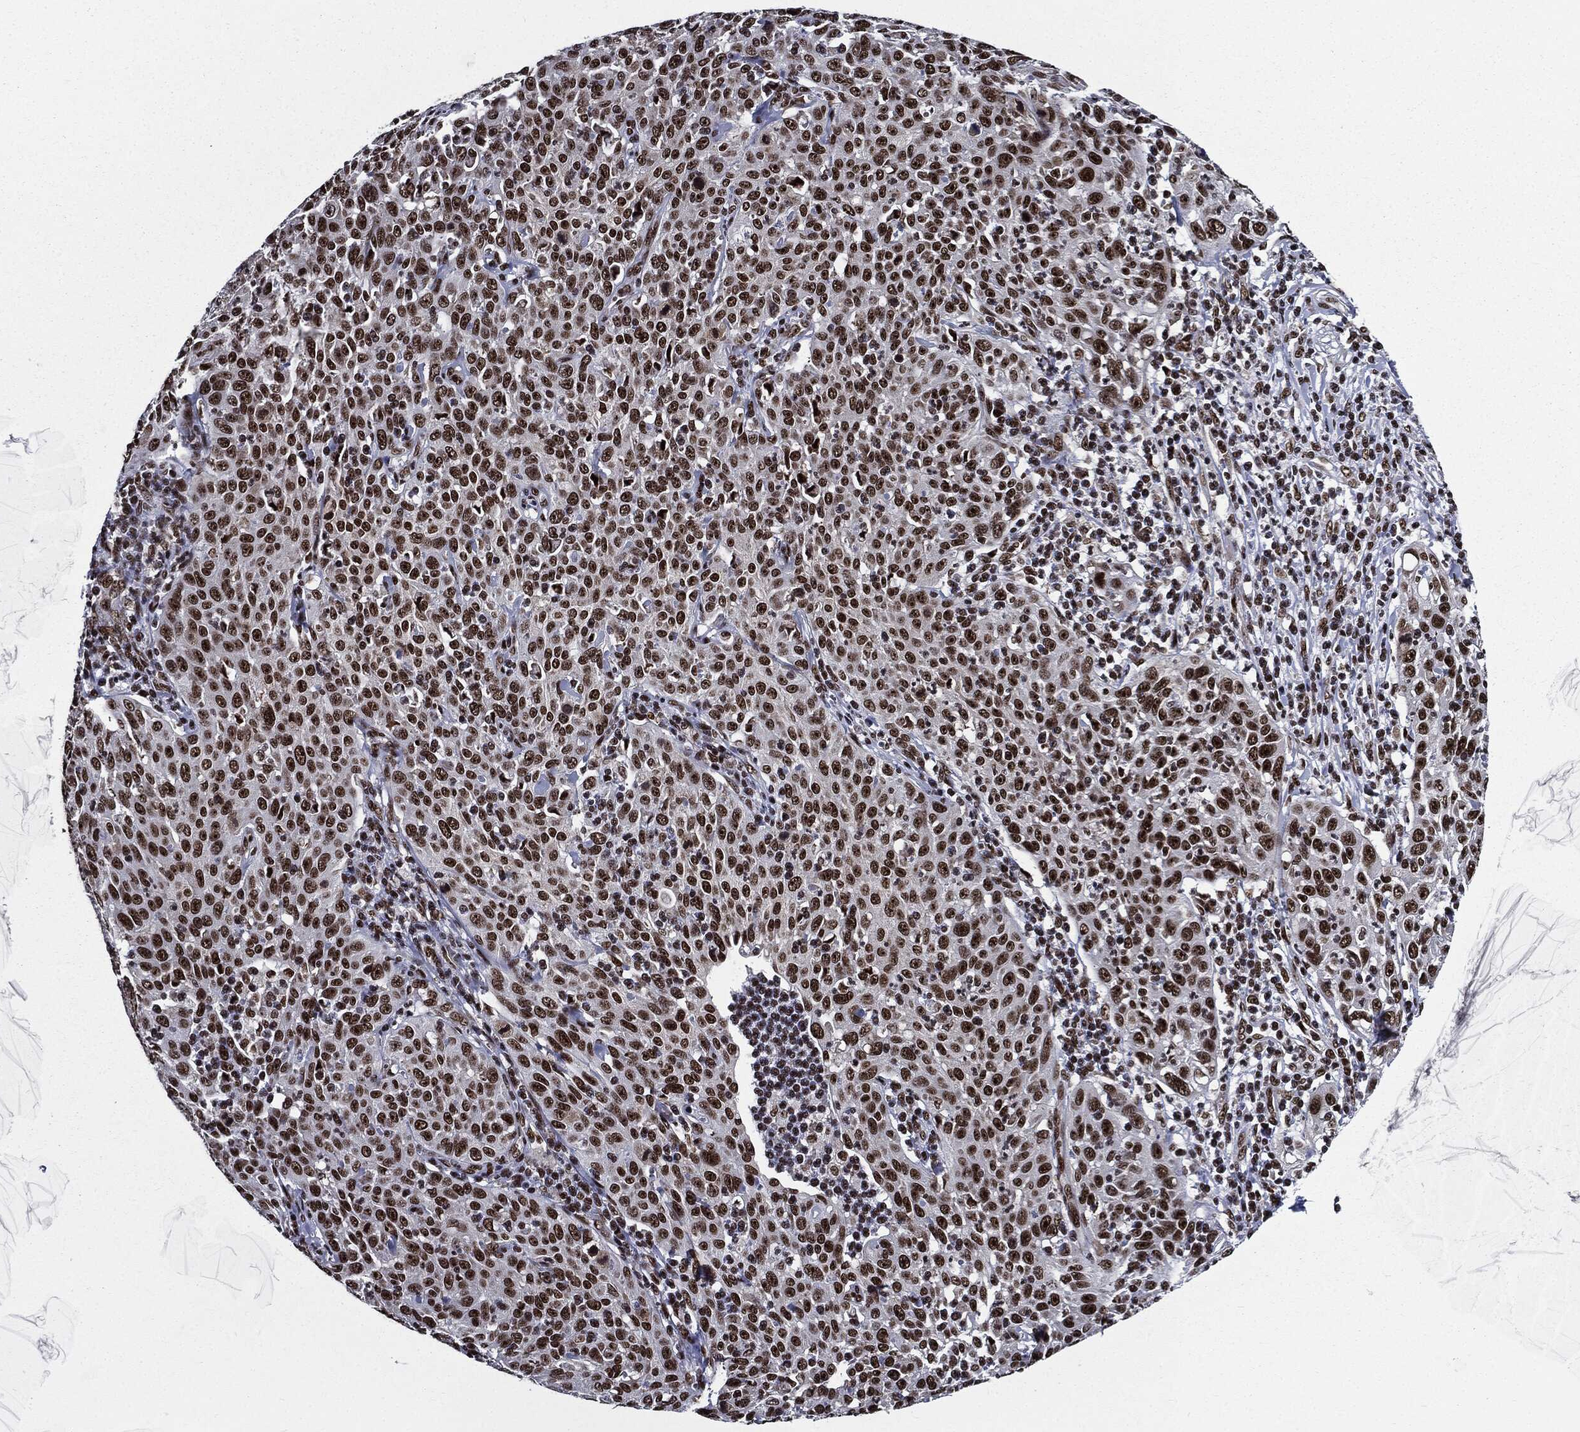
{"staining": {"intensity": "strong", "quantity": ">75%", "location": "nuclear"}, "tissue": "cervical cancer", "cell_type": "Tumor cells", "image_type": "cancer", "snomed": [{"axis": "morphology", "description": "Squamous cell carcinoma, NOS"}, {"axis": "topography", "description": "Cervix"}], "caption": "Immunohistochemical staining of human cervical squamous cell carcinoma reveals strong nuclear protein staining in about >75% of tumor cells.", "gene": "ZFP91", "patient": {"sex": "female", "age": 26}}